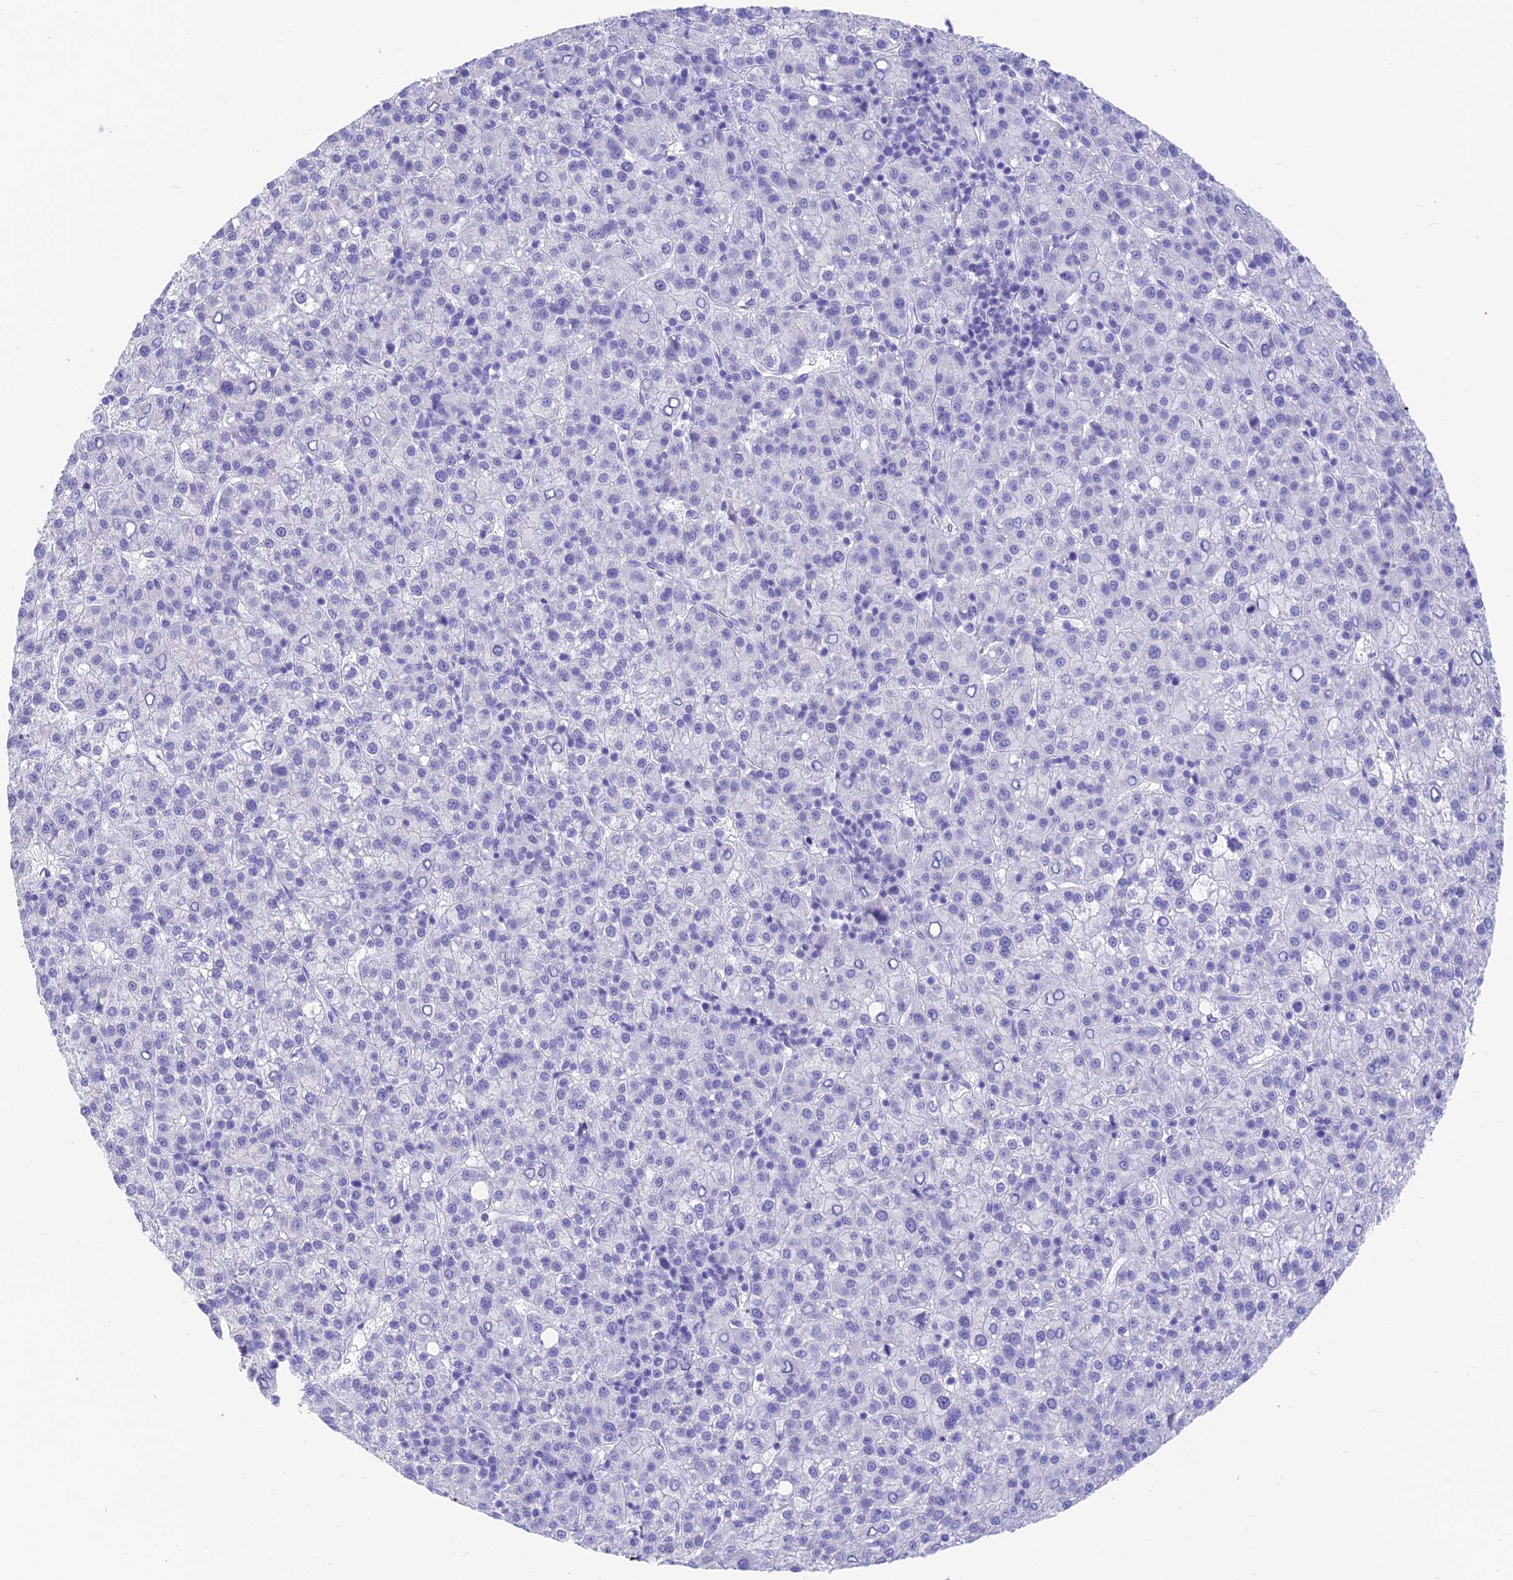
{"staining": {"intensity": "negative", "quantity": "none", "location": "none"}, "tissue": "liver cancer", "cell_type": "Tumor cells", "image_type": "cancer", "snomed": [{"axis": "morphology", "description": "Carcinoma, Hepatocellular, NOS"}, {"axis": "topography", "description": "Liver"}], "caption": "Tumor cells are negative for brown protein staining in liver cancer (hepatocellular carcinoma).", "gene": "SLC36A2", "patient": {"sex": "female", "age": 58}}